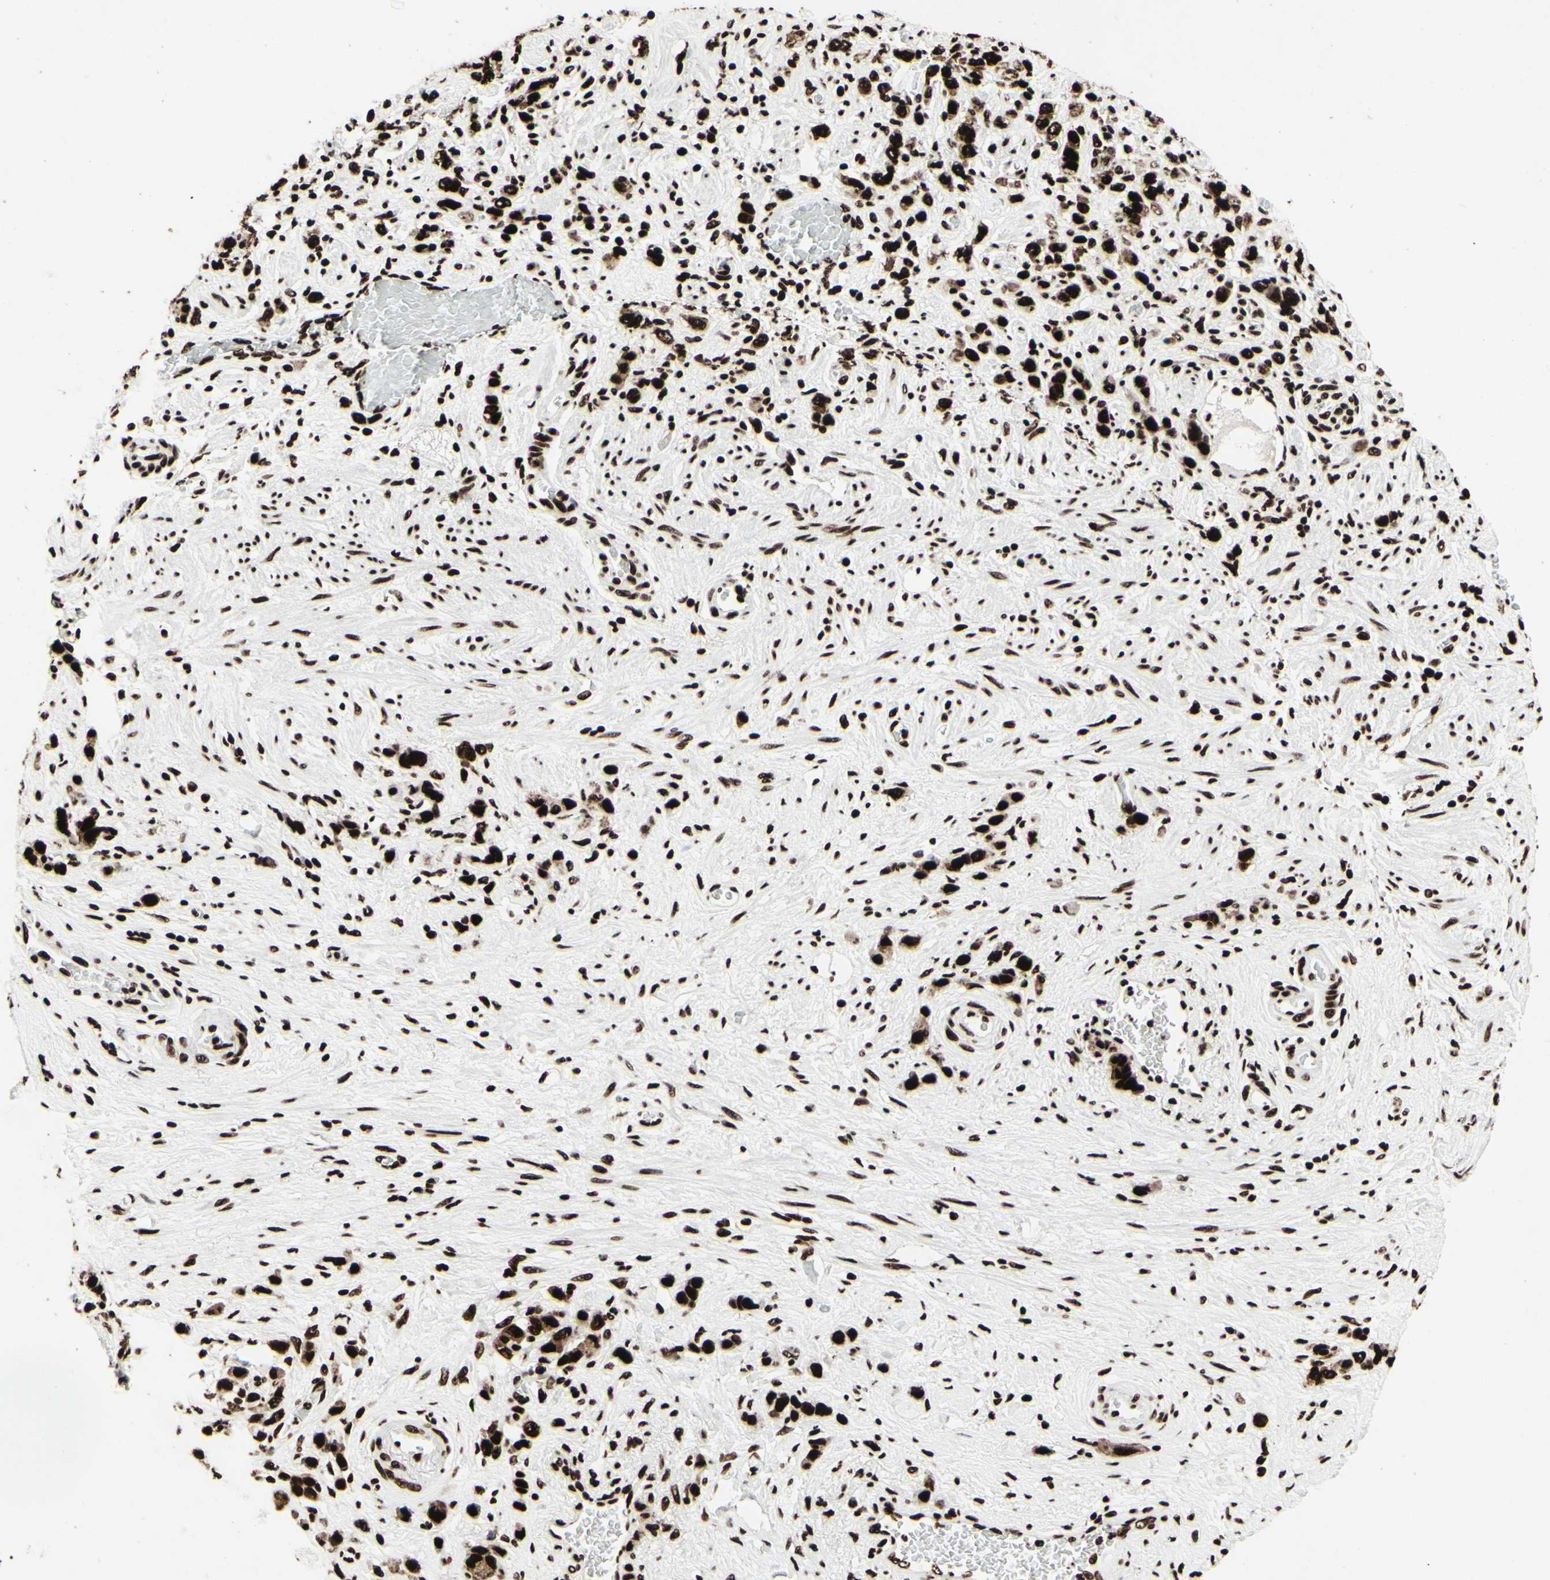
{"staining": {"intensity": "strong", "quantity": ">75%", "location": "nuclear"}, "tissue": "stomach cancer", "cell_type": "Tumor cells", "image_type": "cancer", "snomed": [{"axis": "morphology", "description": "Adenocarcinoma, NOS"}, {"axis": "morphology", "description": "Adenocarcinoma, High grade"}, {"axis": "topography", "description": "Stomach, upper"}, {"axis": "topography", "description": "Stomach, lower"}], "caption": "Stomach adenocarcinoma stained with a protein marker reveals strong staining in tumor cells.", "gene": "U2AF2", "patient": {"sex": "female", "age": 65}}